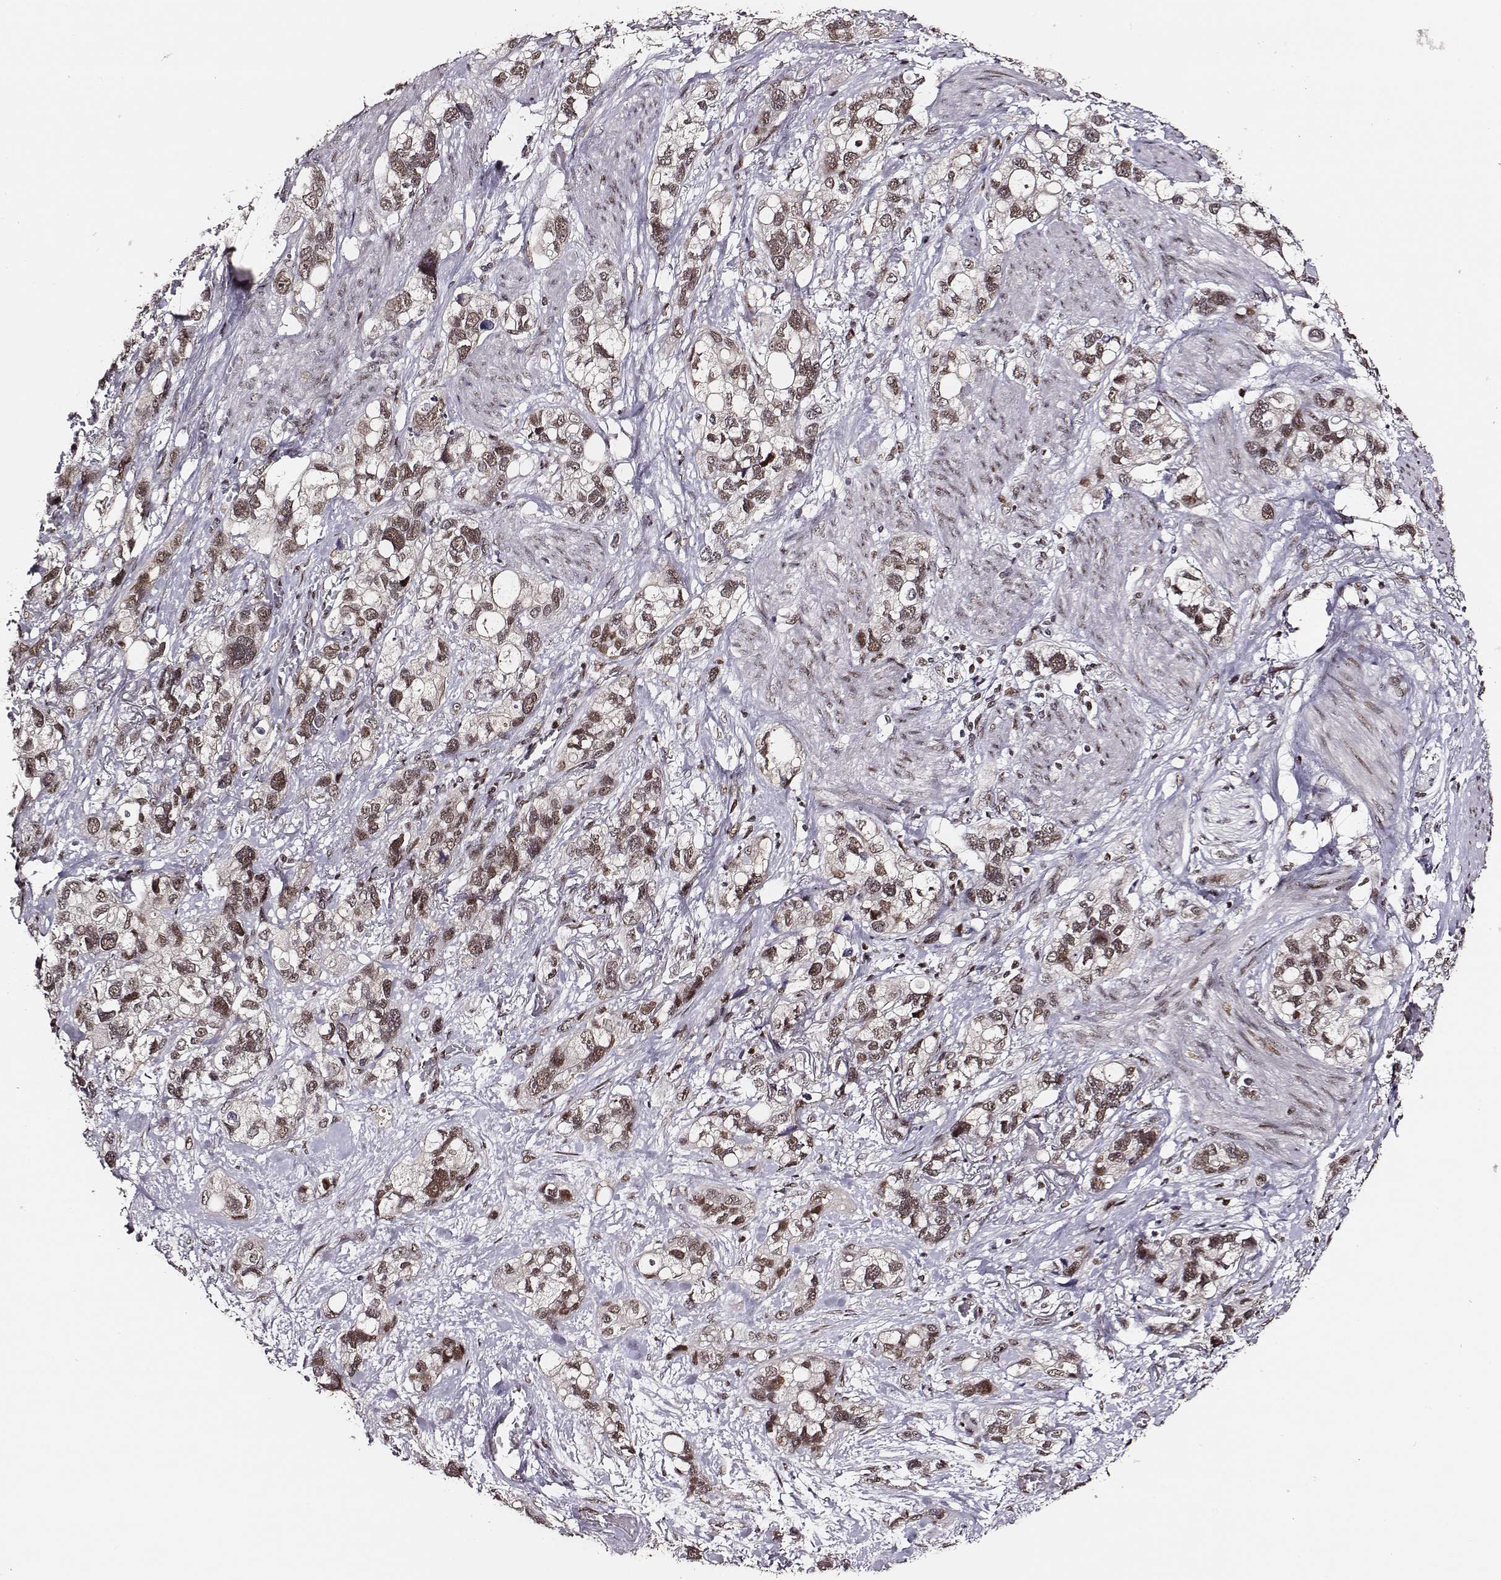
{"staining": {"intensity": "moderate", "quantity": ">75%", "location": "nuclear"}, "tissue": "stomach cancer", "cell_type": "Tumor cells", "image_type": "cancer", "snomed": [{"axis": "morphology", "description": "Adenocarcinoma, NOS"}, {"axis": "topography", "description": "Stomach, upper"}], "caption": "Immunohistochemistry (IHC) of stomach adenocarcinoma displays medium levels of moderate nuclear staining in about >75% of tumor cells. The staining was performed using DAB (3,3'-diaminobenzidine) to visualize the protein expression in brown, while the nuclei were stained in blue with hematoxylin (Magnification: 20x).", "gene": "PPARA", "patient": {"sex": "female", "age": 81}}